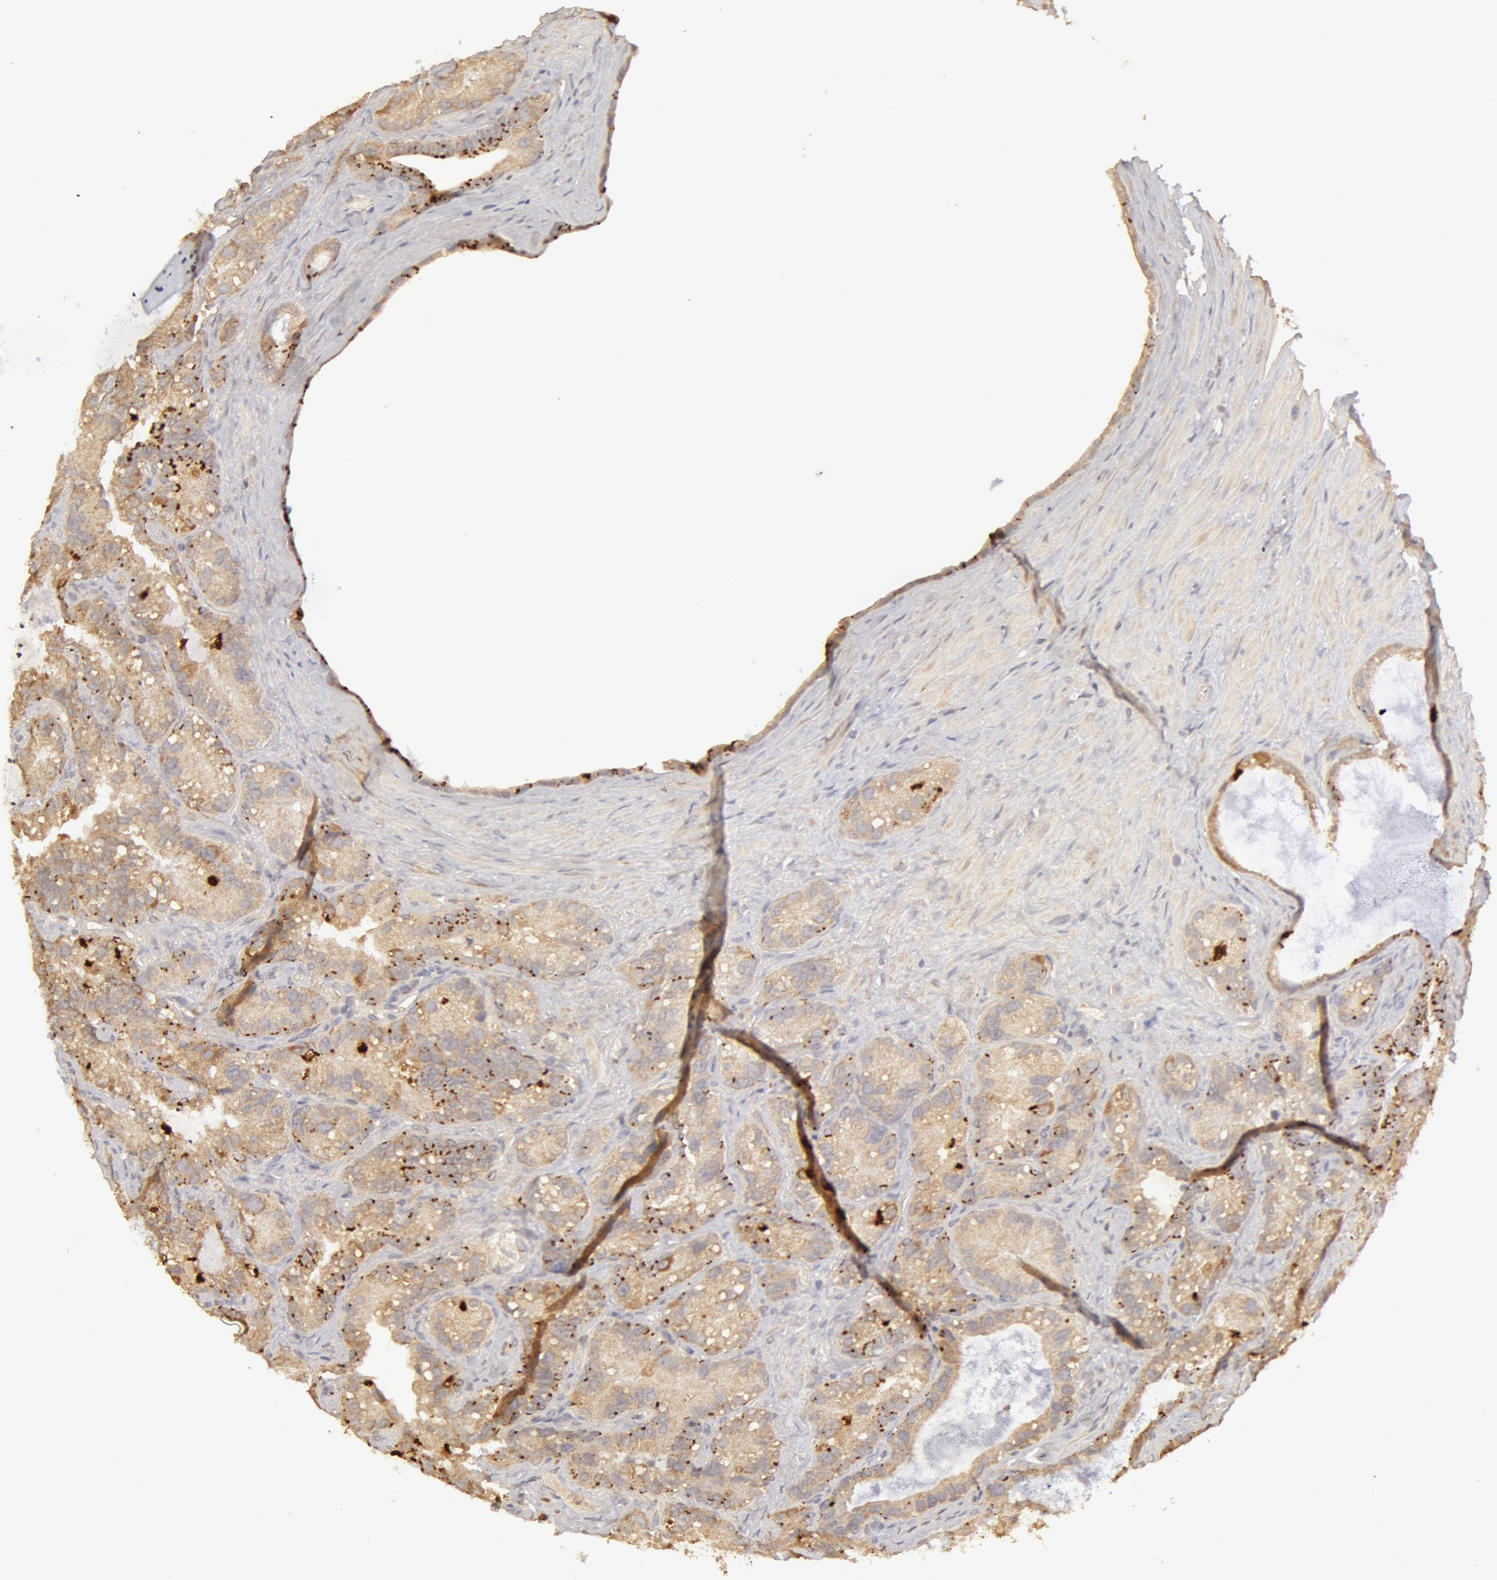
{"staining": {"intensity": "moderate", "quantity": ">75%", "location": "cytoplasmic/membranous"}, "tissue": "seminal vesicle", "cell_type": "Glandular cells", "image_type": "normal", "snomed": [{"axis": "morphology", "description": "Normal tissue, NOS"}, {"axis": "topography", "description": "Seminal veicle"}], "caption": "Protein staining displays moderate cytoplasmic/membranous positivity in about >75% of glandular cells in benign seminal vesicle.", "gene": "ADPRH", "patient": {"sex": "male", "age": 63}}